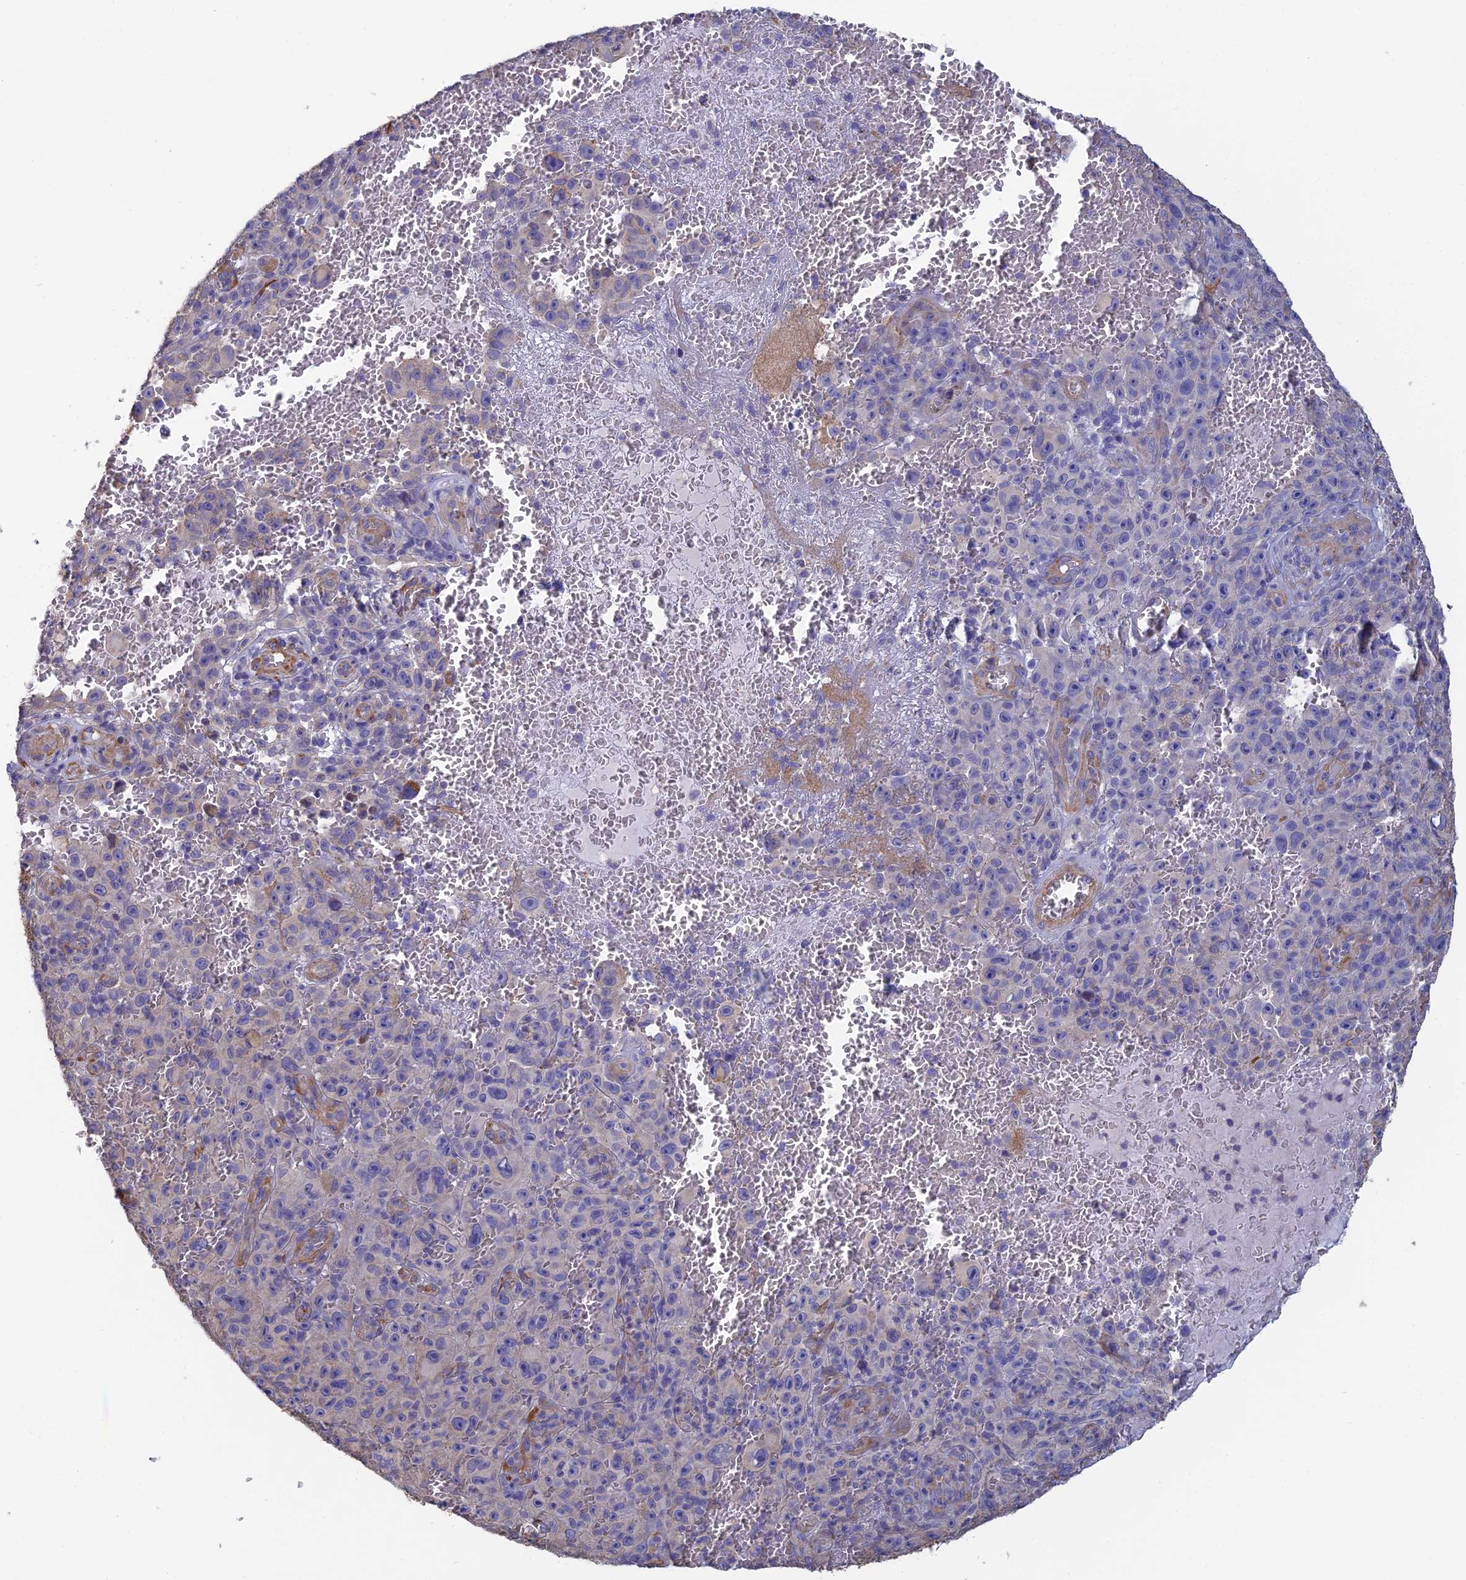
{"staining": {"intensity": "negative", "quantity": "none", "location": "none"}, "tissue": "melanoma", "cell_type": "Tumor cells", "image_type": "cancer", "snomed": [{"axis": "morphology", "description": "Malignant melanoma, NOS"}, {"axis": "topography", "description": "Skin"}], "caption": "Immunohistochemical staining of melanoma exhibits no significant staining in tumor cells.", "gene": "PCDHA5", "patient": {"sex": "female", "age": 82}}